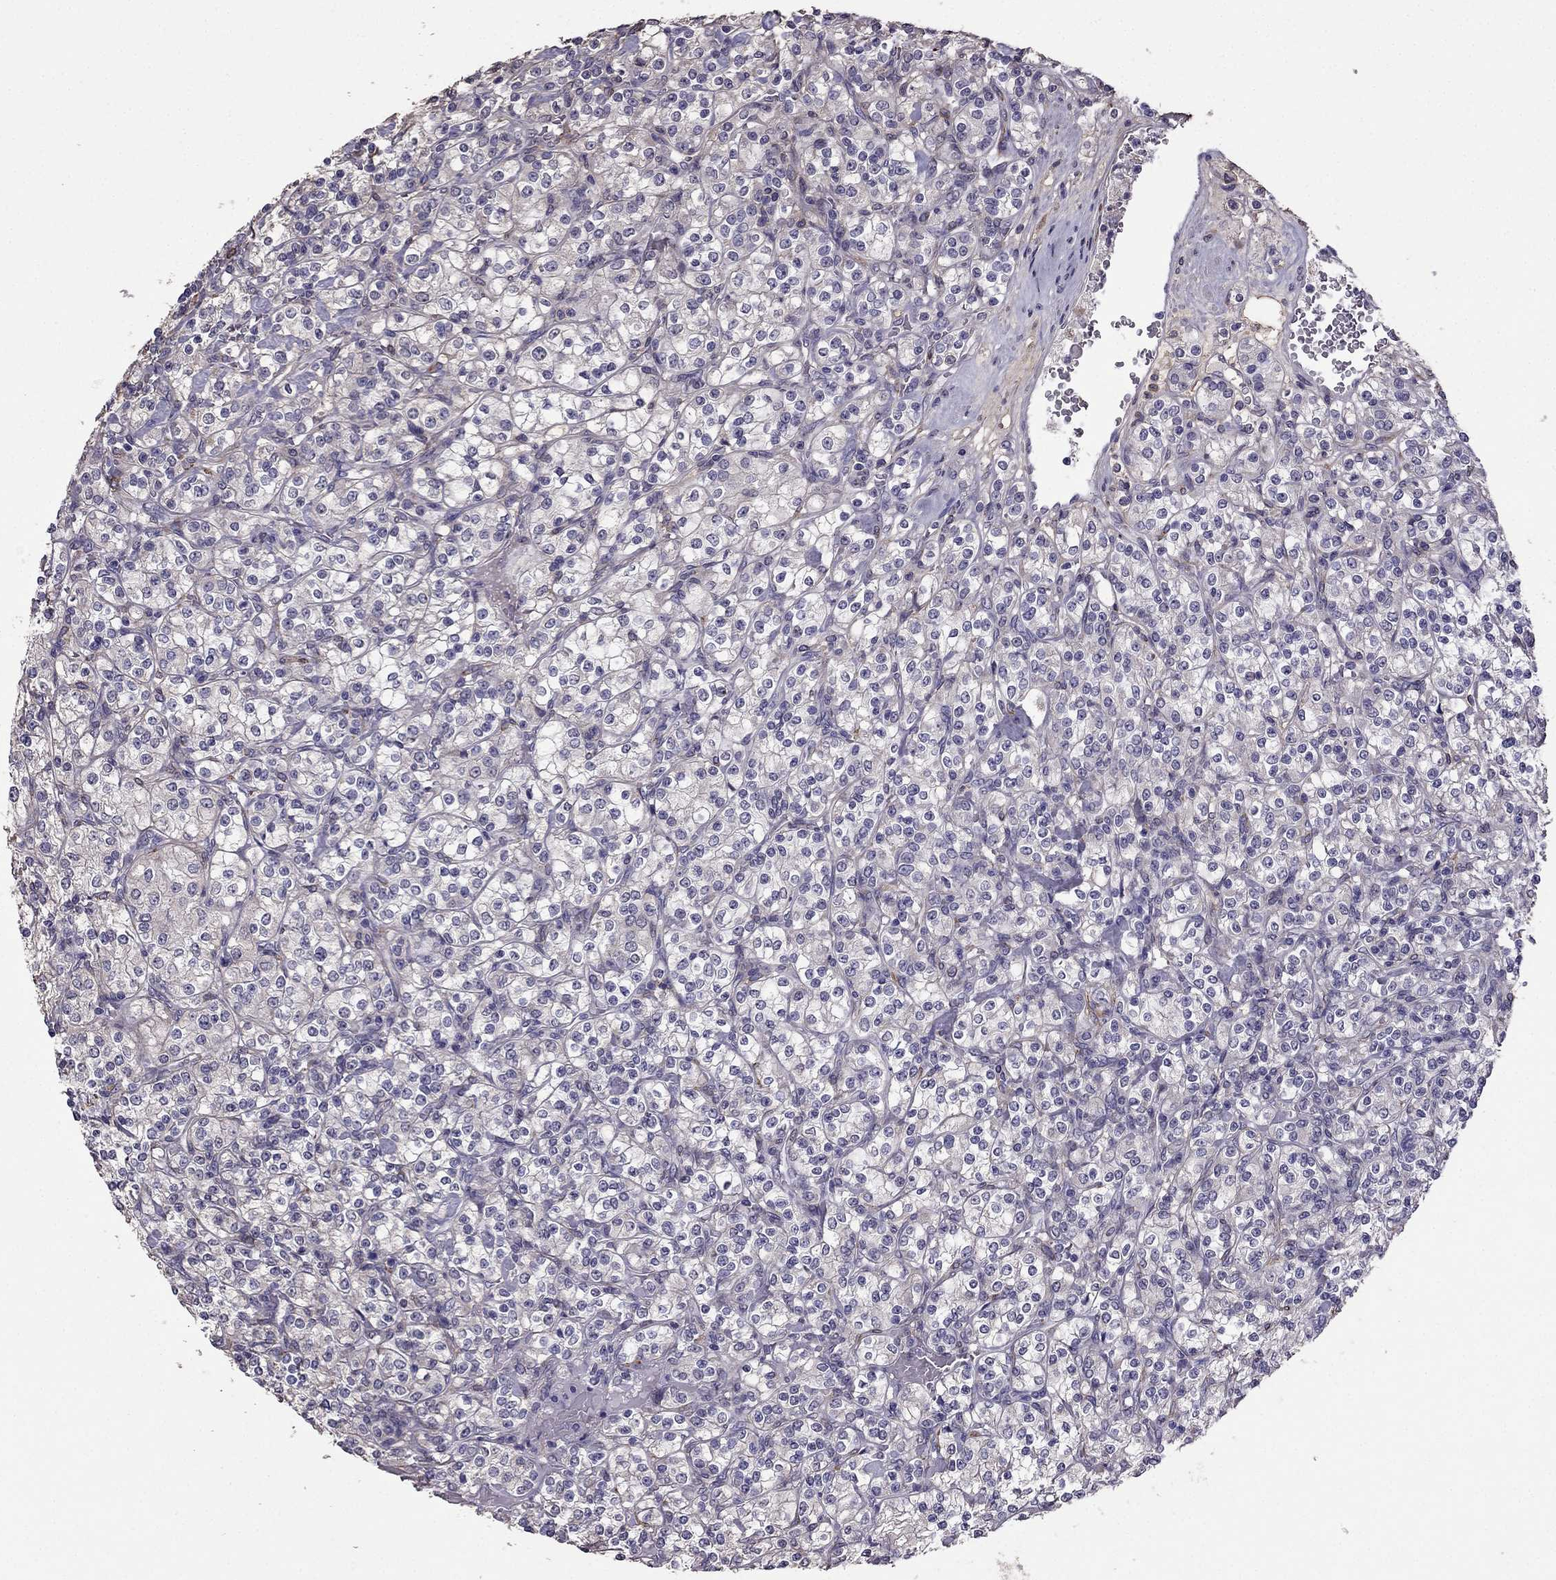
{"staining": {"intensity": "negative", "quantity": "none", "location": "none"}, "tissue": "renal cancer", "cell_type": "Tumor cells", "image_type": "cancer", "snomed": [{"axis": "morphology", "description": "Adenocarcinoma, NOS"}, {"axis": "topography", "description": "Kidney"}], "caption": "Protein analysis of adenocarcinoma (renal) shows no significant staining in tumor cells.", "gene": "CDH9", "patient": {"sex": "male", "age": 77}}